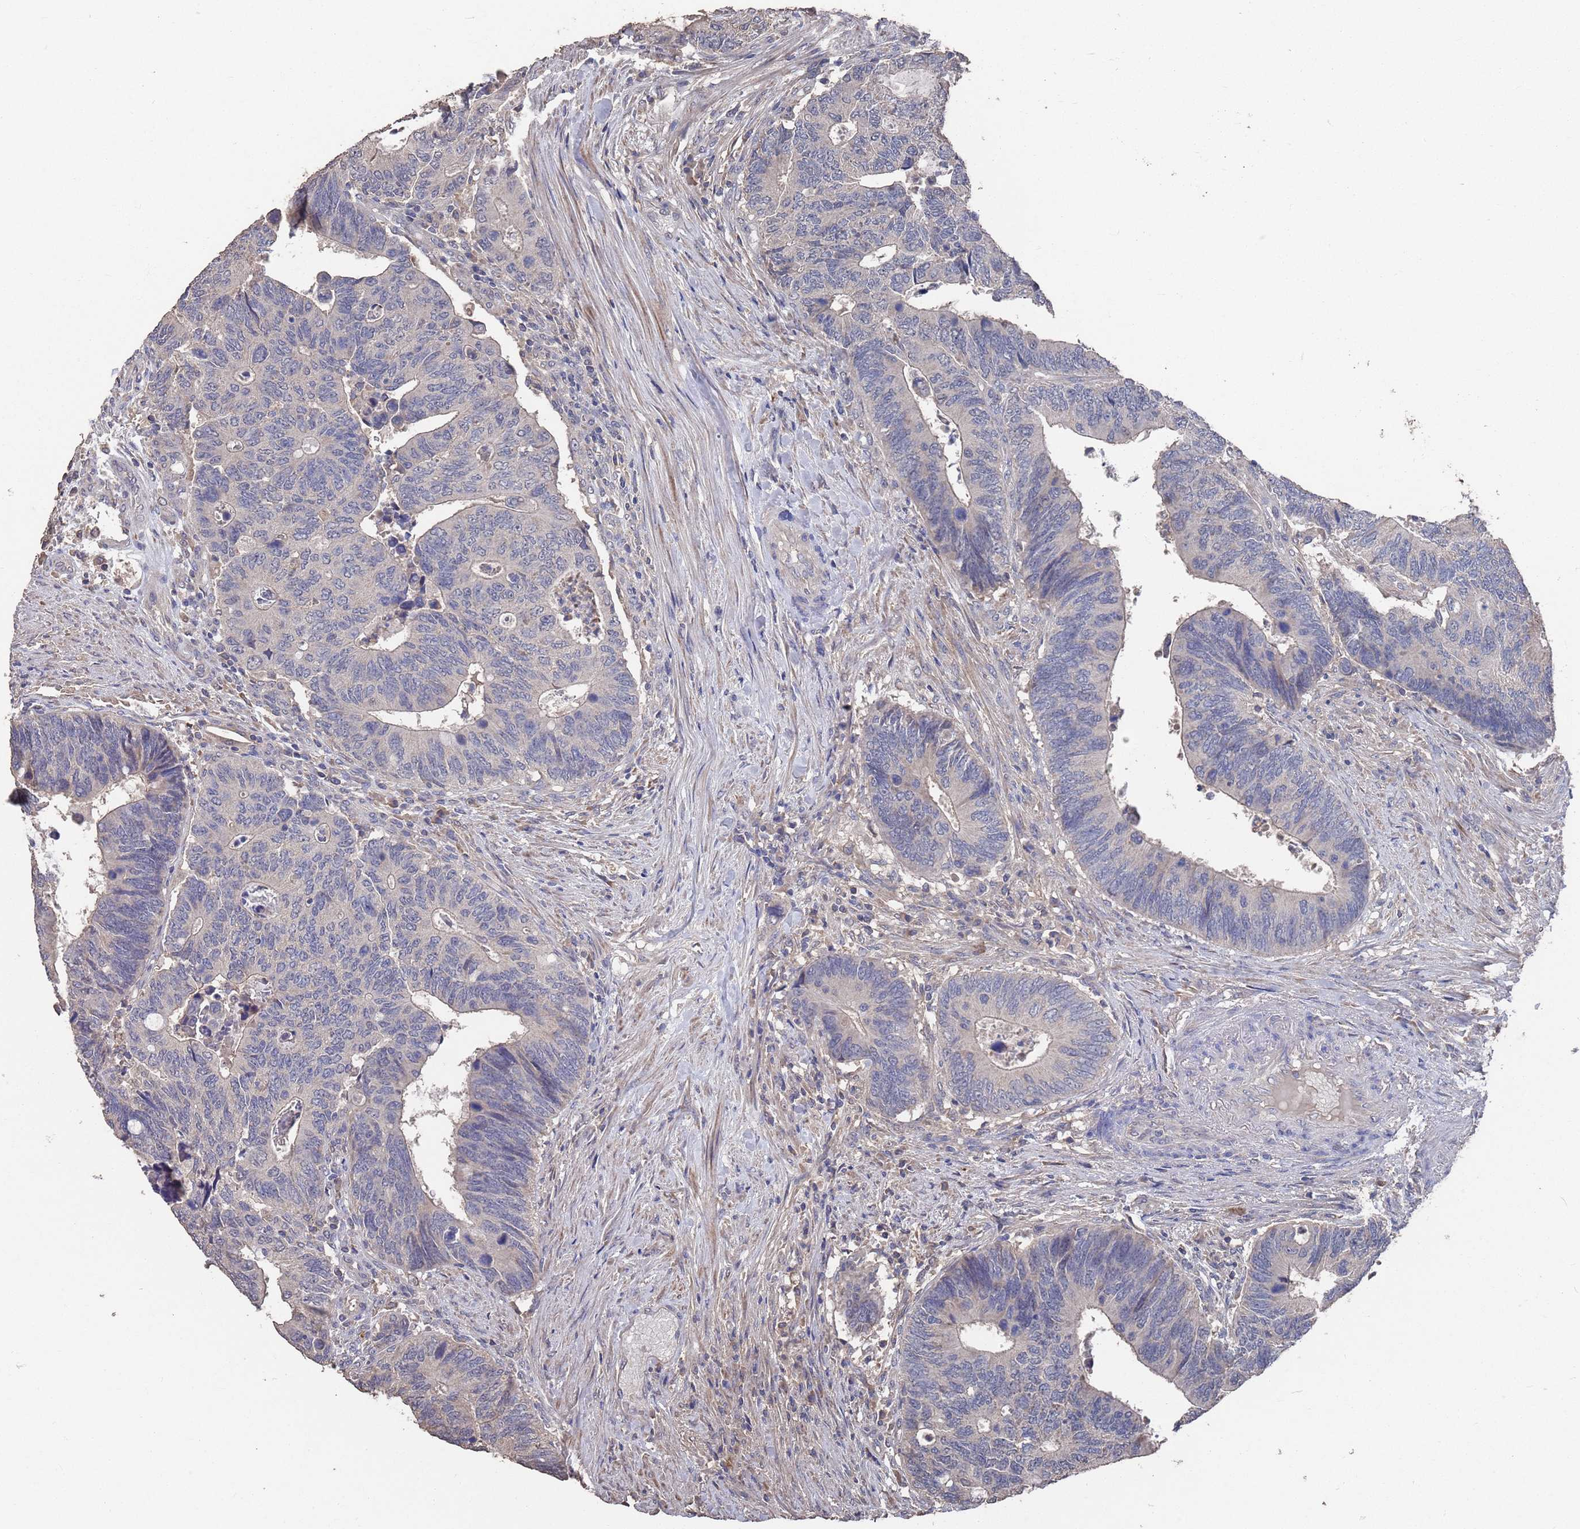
{"staining": {"intensity": "negative", "quantity": "none", "location": "none"}, "tissue": "colorectal cancer", "cell_type": "Tumor cells", "image_type": "cancer", "snomed": [{"axis": "morphology", "description": "Adenocarcinoma, NOS"}, {"axis": "topography", "description": "Colon"}], "caption": "High power microscopy histopathology image of an IHC micrograph of colorectal adenocarcinoma, revealing no significant positivity in tumor cells.", "gene": "BTBD18", "patient": {"sex": "male", "age": 87}}